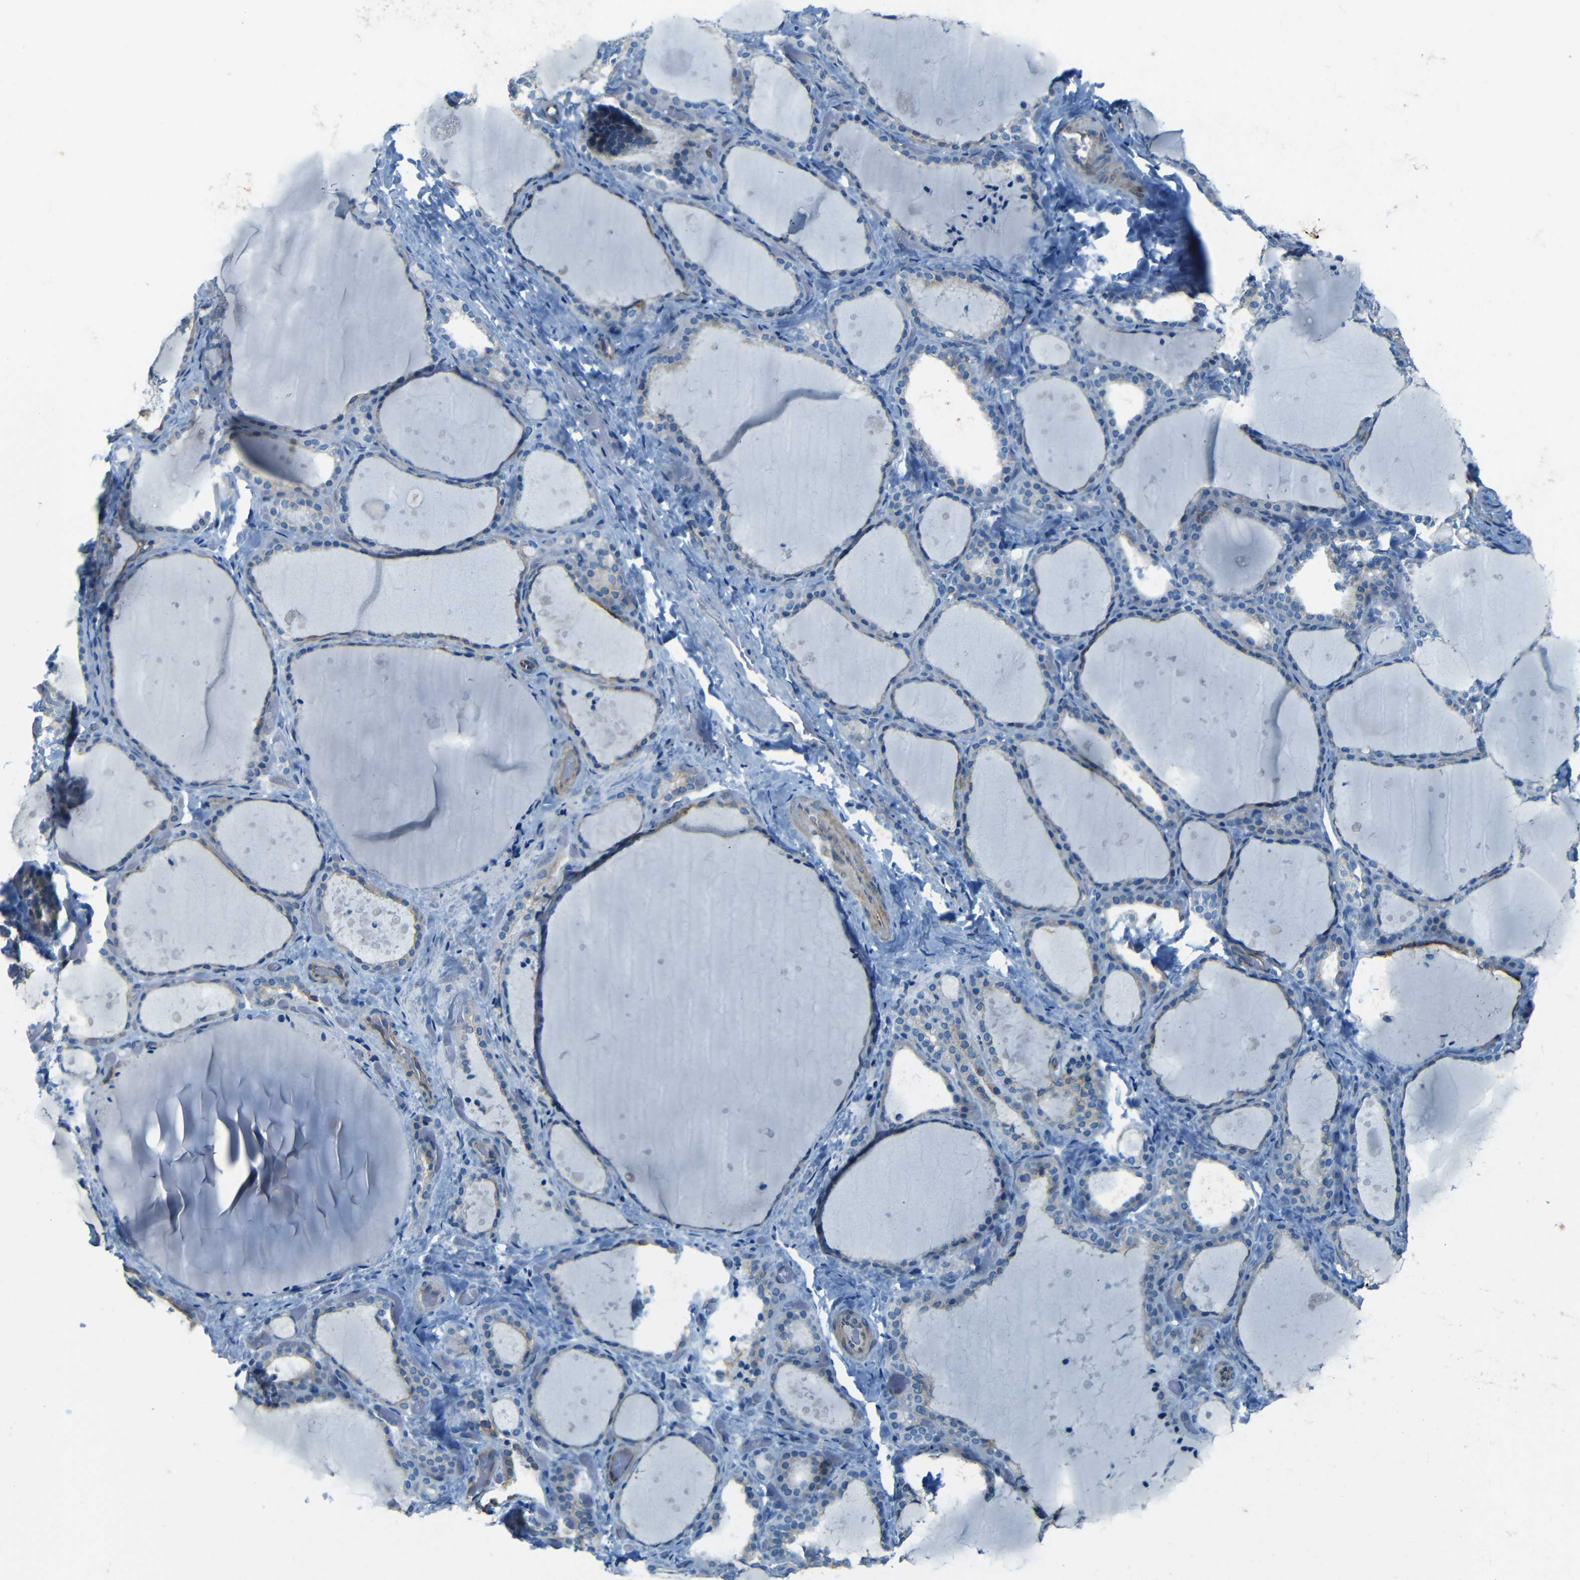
{"staining": {"intensity": "weak", "quantity": "<25%", "location": "cytoplasmic/membranous"}, "tissue": "thyroid gland", "cell_type": "Glandular cells", "image_type": "normal", "snomed": [{"axis": "morphology", "description": "Normal tissue, NOS"}, {"axis": "topography", "description": "Thyroid gland"}], "caption": "This is a micrograph of immunohistochemistry staining of benign thyroid gland, which shows no positivity in glandular cells.", "gene": "MAP2", "patient": {"sex": "female", "age": 44}}